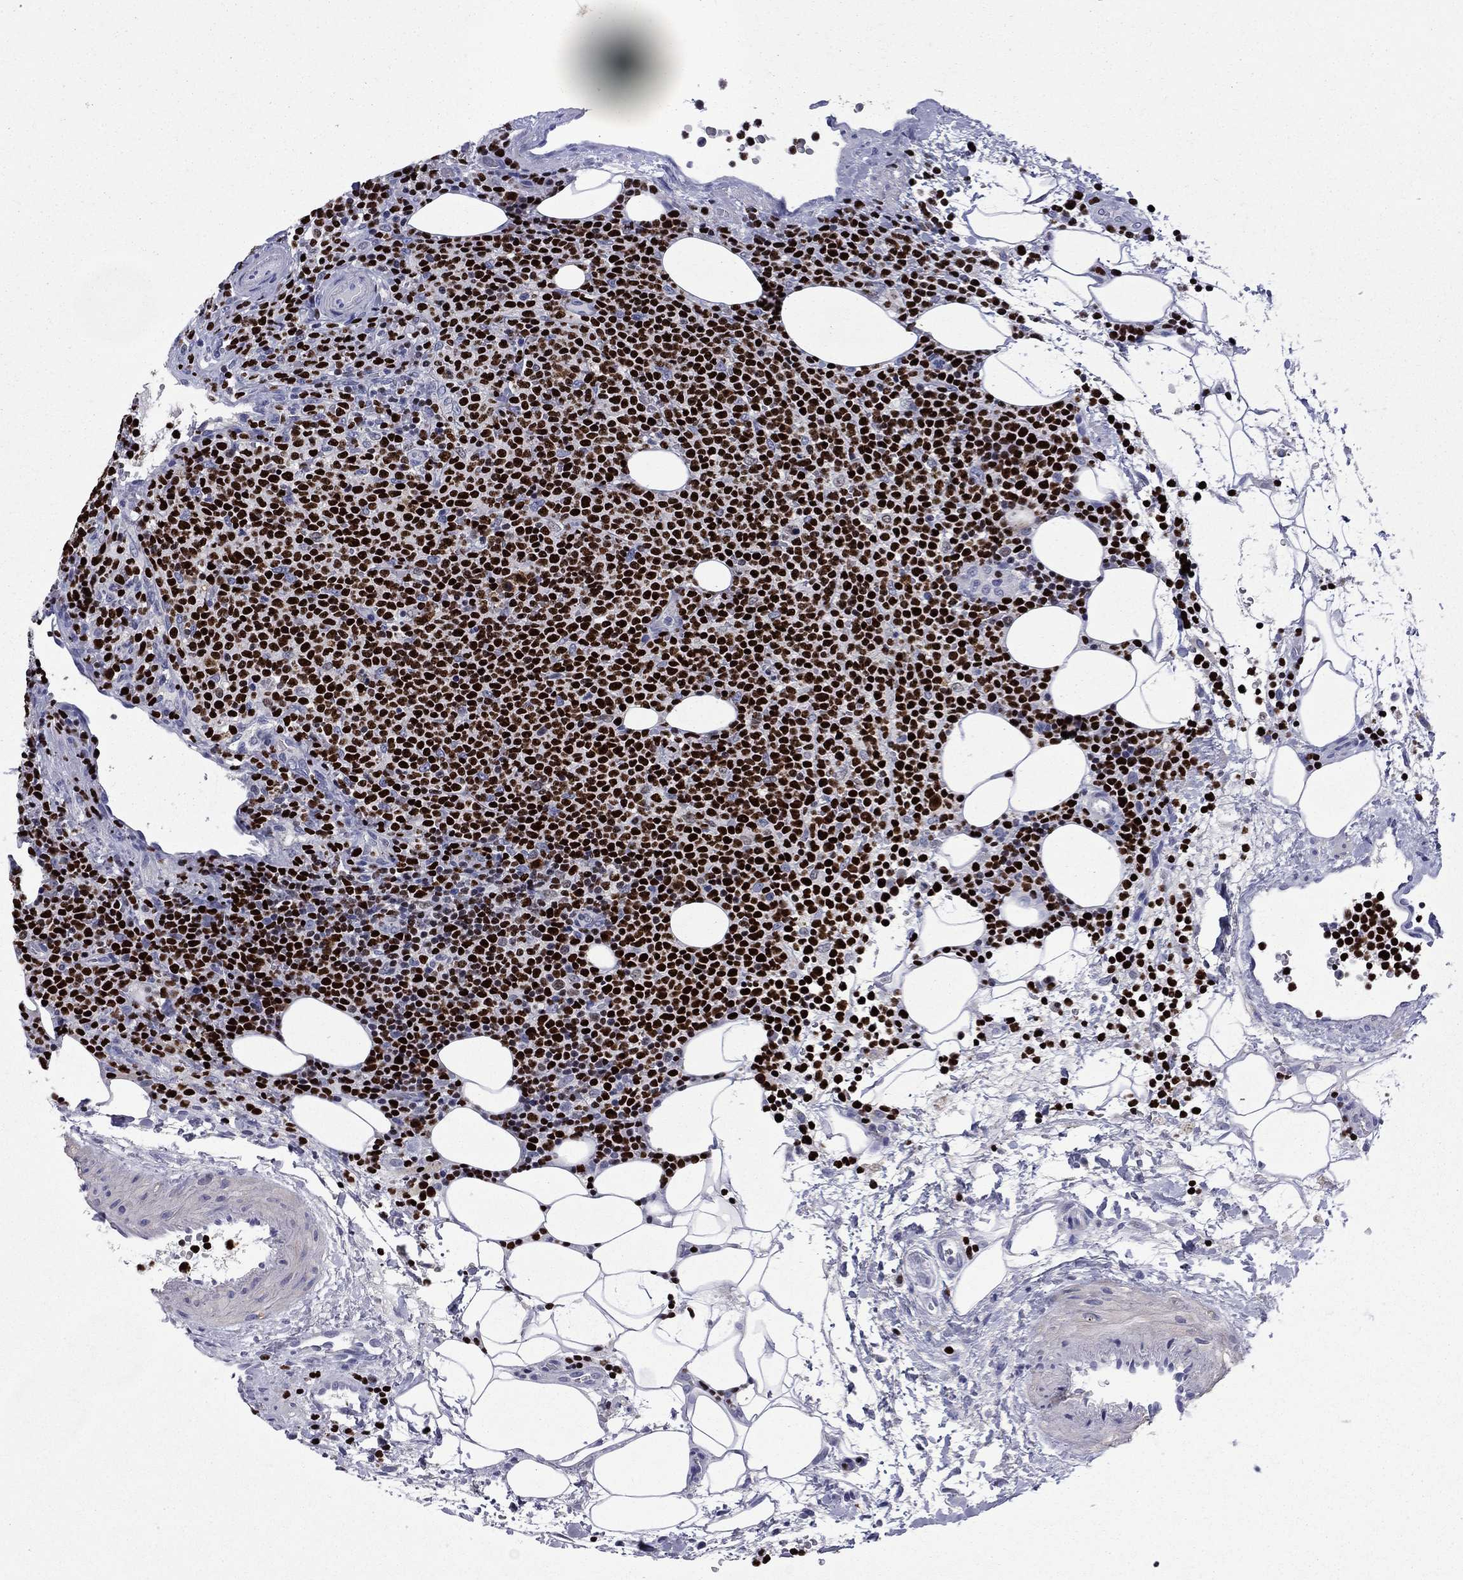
{"staining": {"intensity": "strong", "quantity": ">75%", "location": "nuclear"}, "tissue": "lymphoma", "cell_type": "Tumor cells", "image_type": "cancer", "snomed": [{"axis": "morphology", "description": "Malignant lymphoma, non-Hodgkin's type, High grade"}, {"axis": "topography", "description": "Lymph node"}], "caption": "This is a photomicrograph of IHC staining of high-grade malignant lymphoma, non-Hodgkin's type, which shows strong expression in the nuclear of tumor cells.", "gene": "IKZF3", "patient": {"sex": "male", "age": 61}}